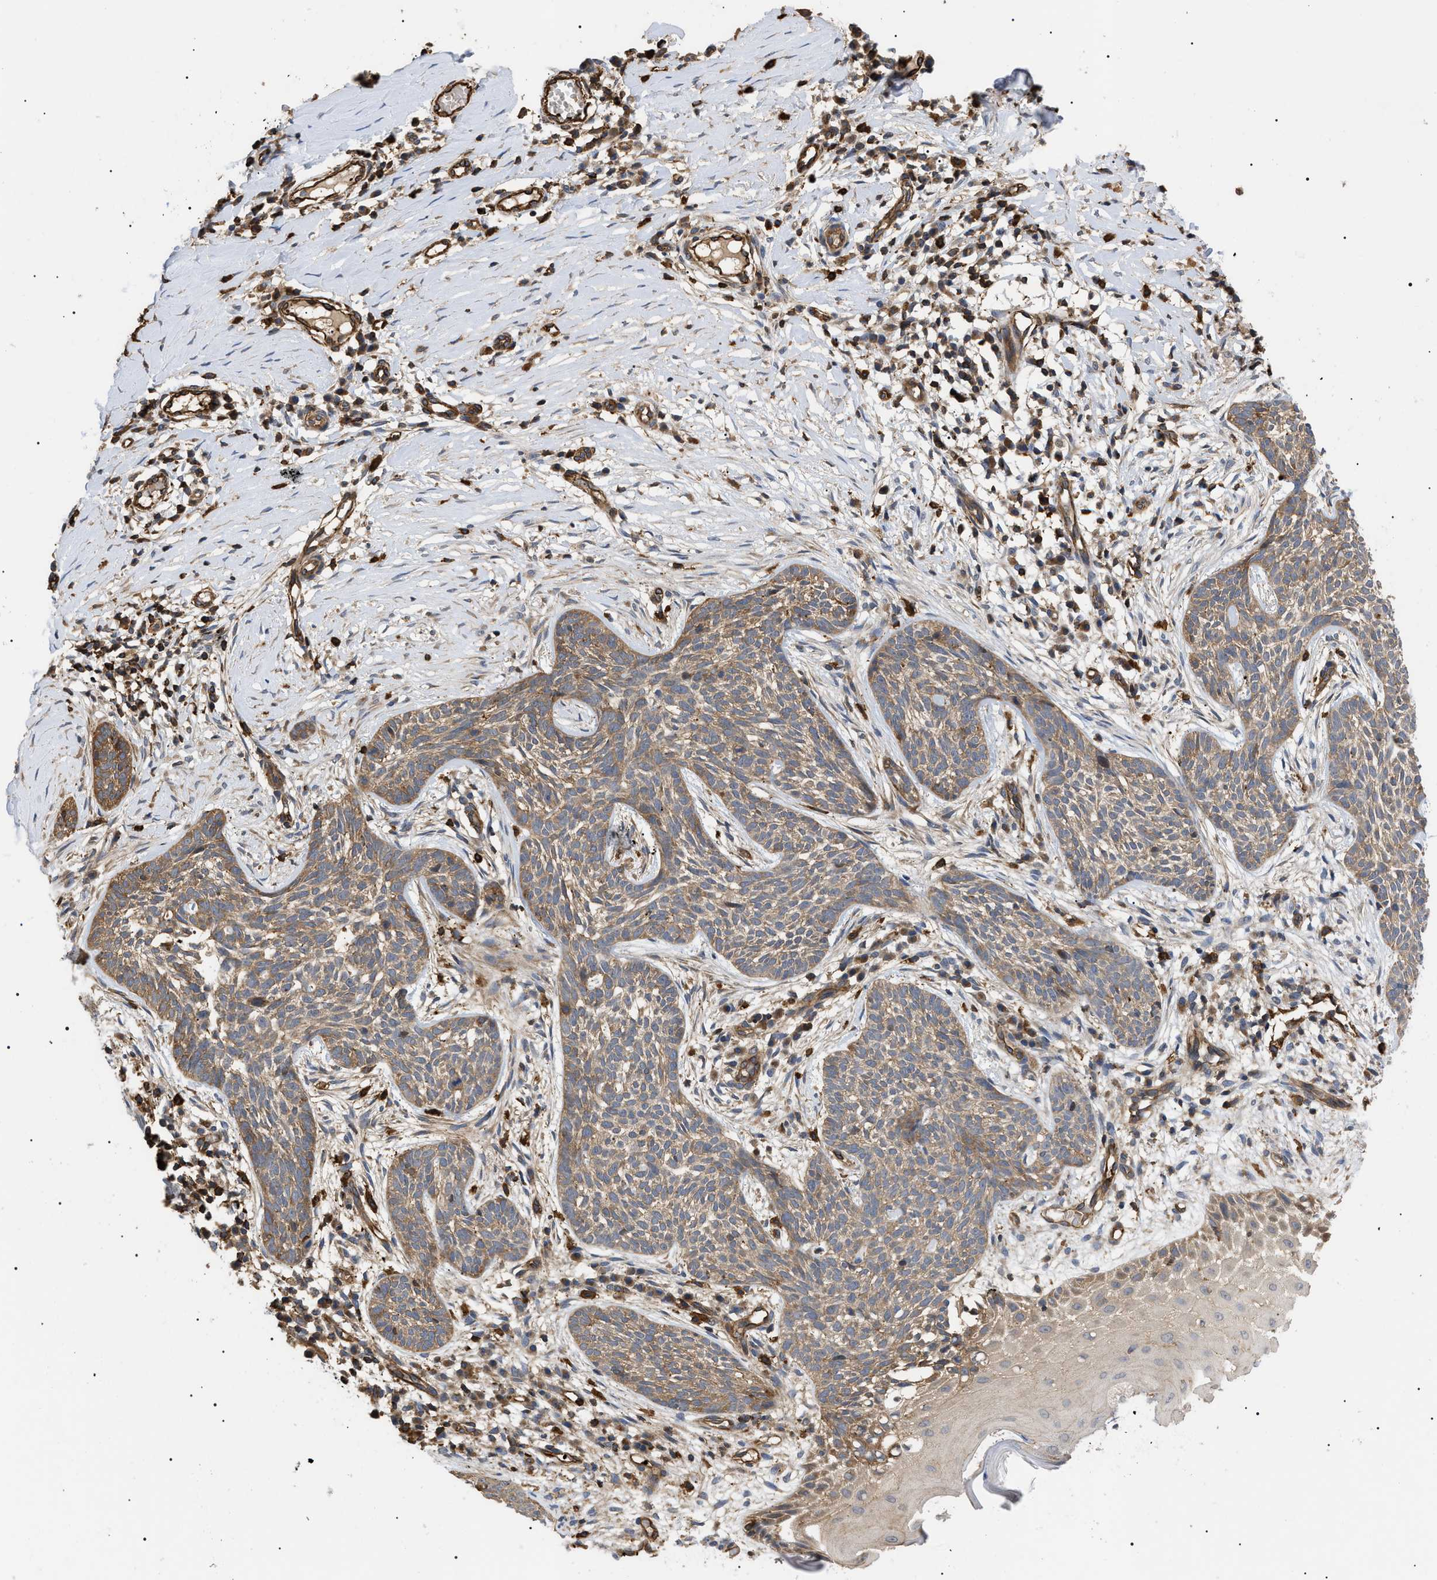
{"staining": {"intensity": "moderate", "quantity": ">75%", "location": "cytoplasmic/membranous"}, "tissue": "skin cancer", "cell_type": "Tumor cells", "image_type": "cancer", "snomed": [{"axis": "morphology", "description": "Basal cell carcinoma"}, {"axis": "topography", "description": "Skin"}], "caption": "This photomicrograph reveals basal cell carcinoma (skin) stained with IHC to label a protein in brown. The cytoplasmic/membranous of tumor cells show moderate positivity for the protein. Nuclei are counter-stained blue.", "gene": "TMTC4", "patient": {"sex": "female", "age": 59}}